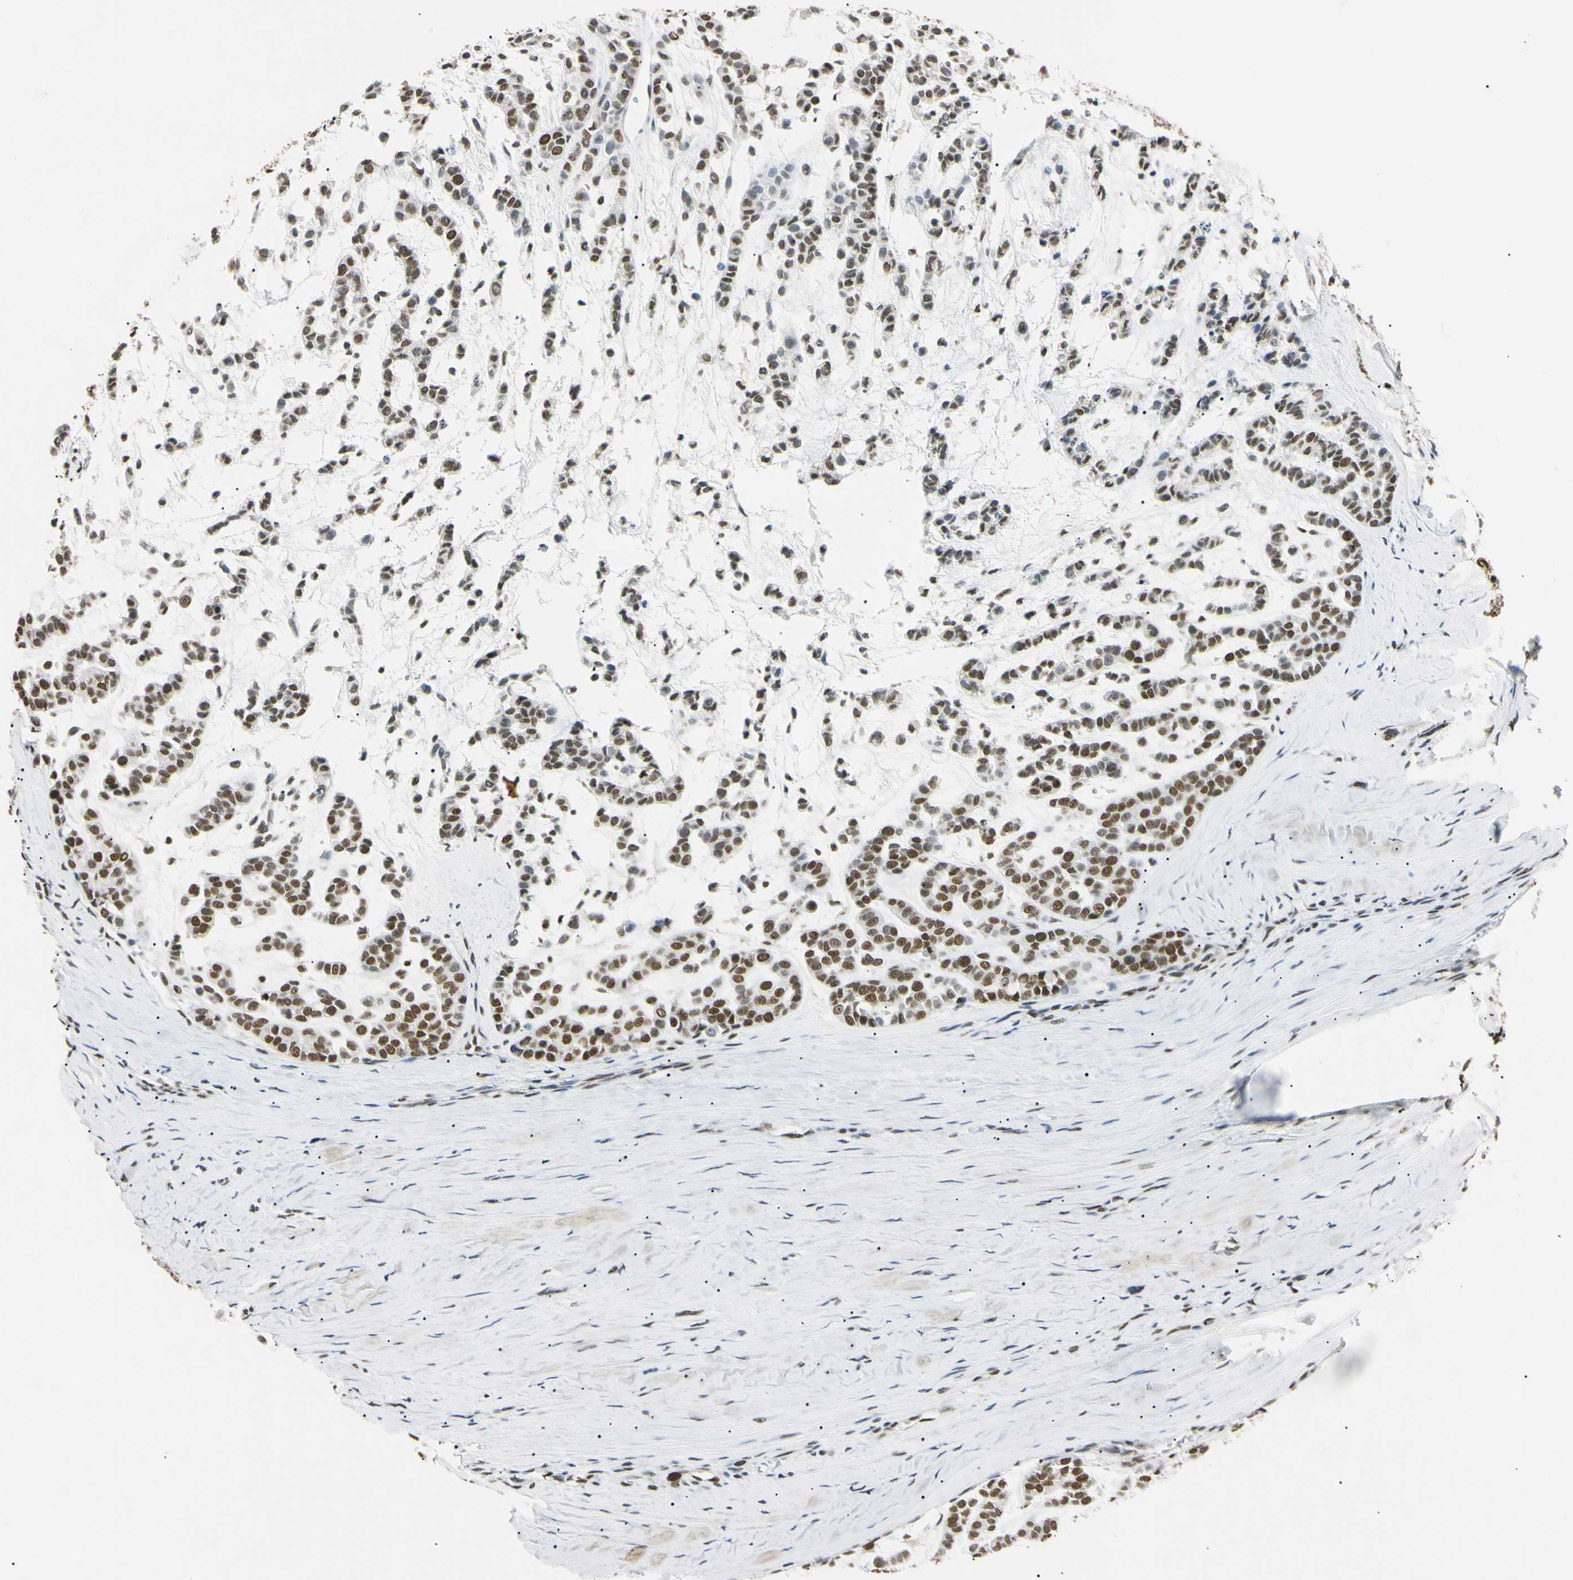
{"staining": {"intensity": "strong", "quantity": ">75%", "location": "nuclear"}, "tissue": "head and neck cancer", "cell_type": "Tumor cells", "image_type": "cancer", "snomed": [{"axis": "morphology", "description": "Adenocarcinoma, NOS"}, {"axis": "morphology", "description": "Adenoma, NOS"}, {"axis": "topography", "description": "Head-Neck"}], "caption": "Protein expression by IHC reveals strong nuclear expression in approximately >75% of tumor cells in head and neck cancer (adenocarcinoma). Nuclei are stained in blue.", "gene": "SMARCA5", "patient": {"sex": "female", "age": 55}}